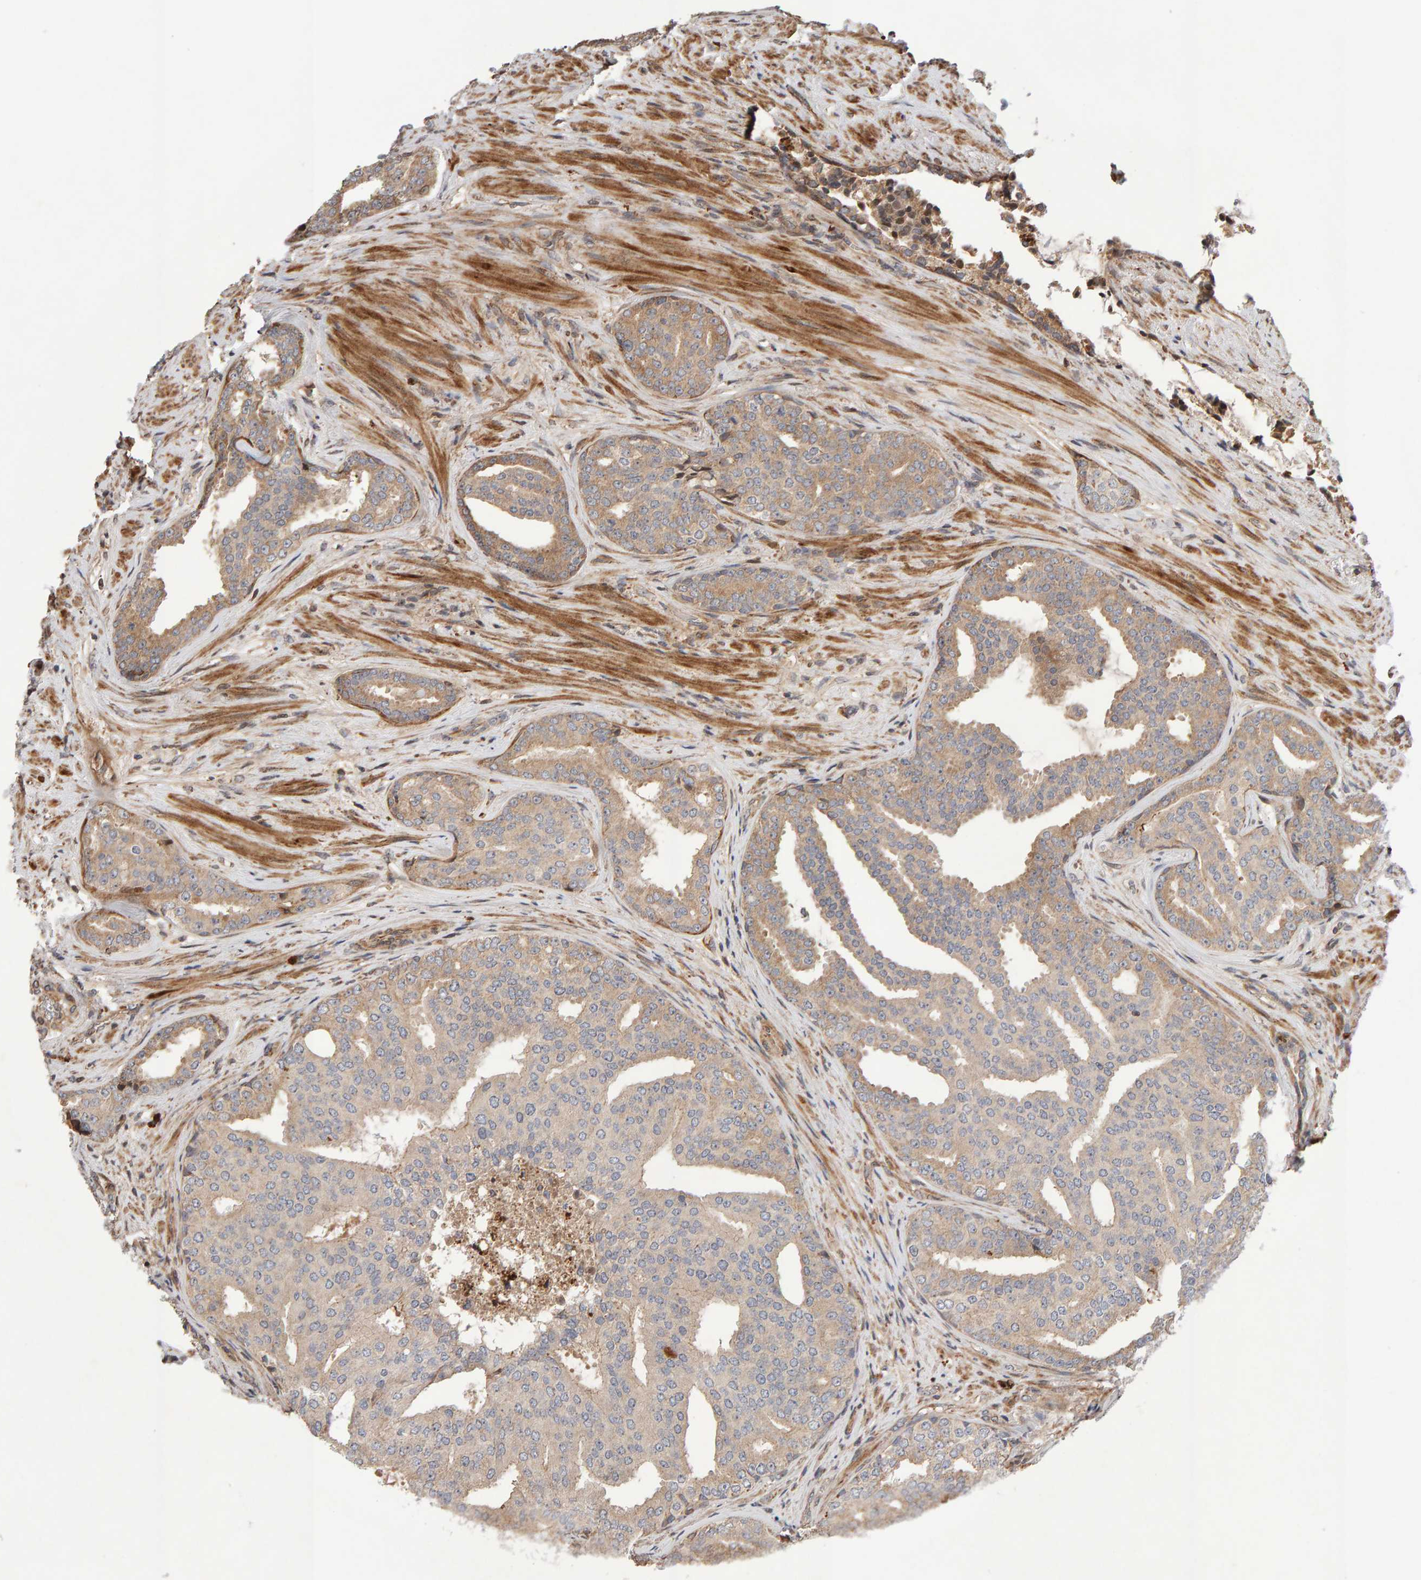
{"staining": {"intensity": "weak", "quantity": ">75%", "location": "cytoplasmic/membranous"}, "tissue": "prostate cancer", "cell_type": "Tumor cells", "image_type": "cancer", "snomed": [{"axis": "morphology", "description": "Adenocarcinoma, High grade"}, {"axis": "topography", "description": "Prostate"}], "caption": "Protein staining of prostate cancer tissue displays weak cytoplasmic/membranous expression in approximately >75% of tumor cells.", "gene": "LZTS1", "patient": {"sex": "male", "age": 71}}